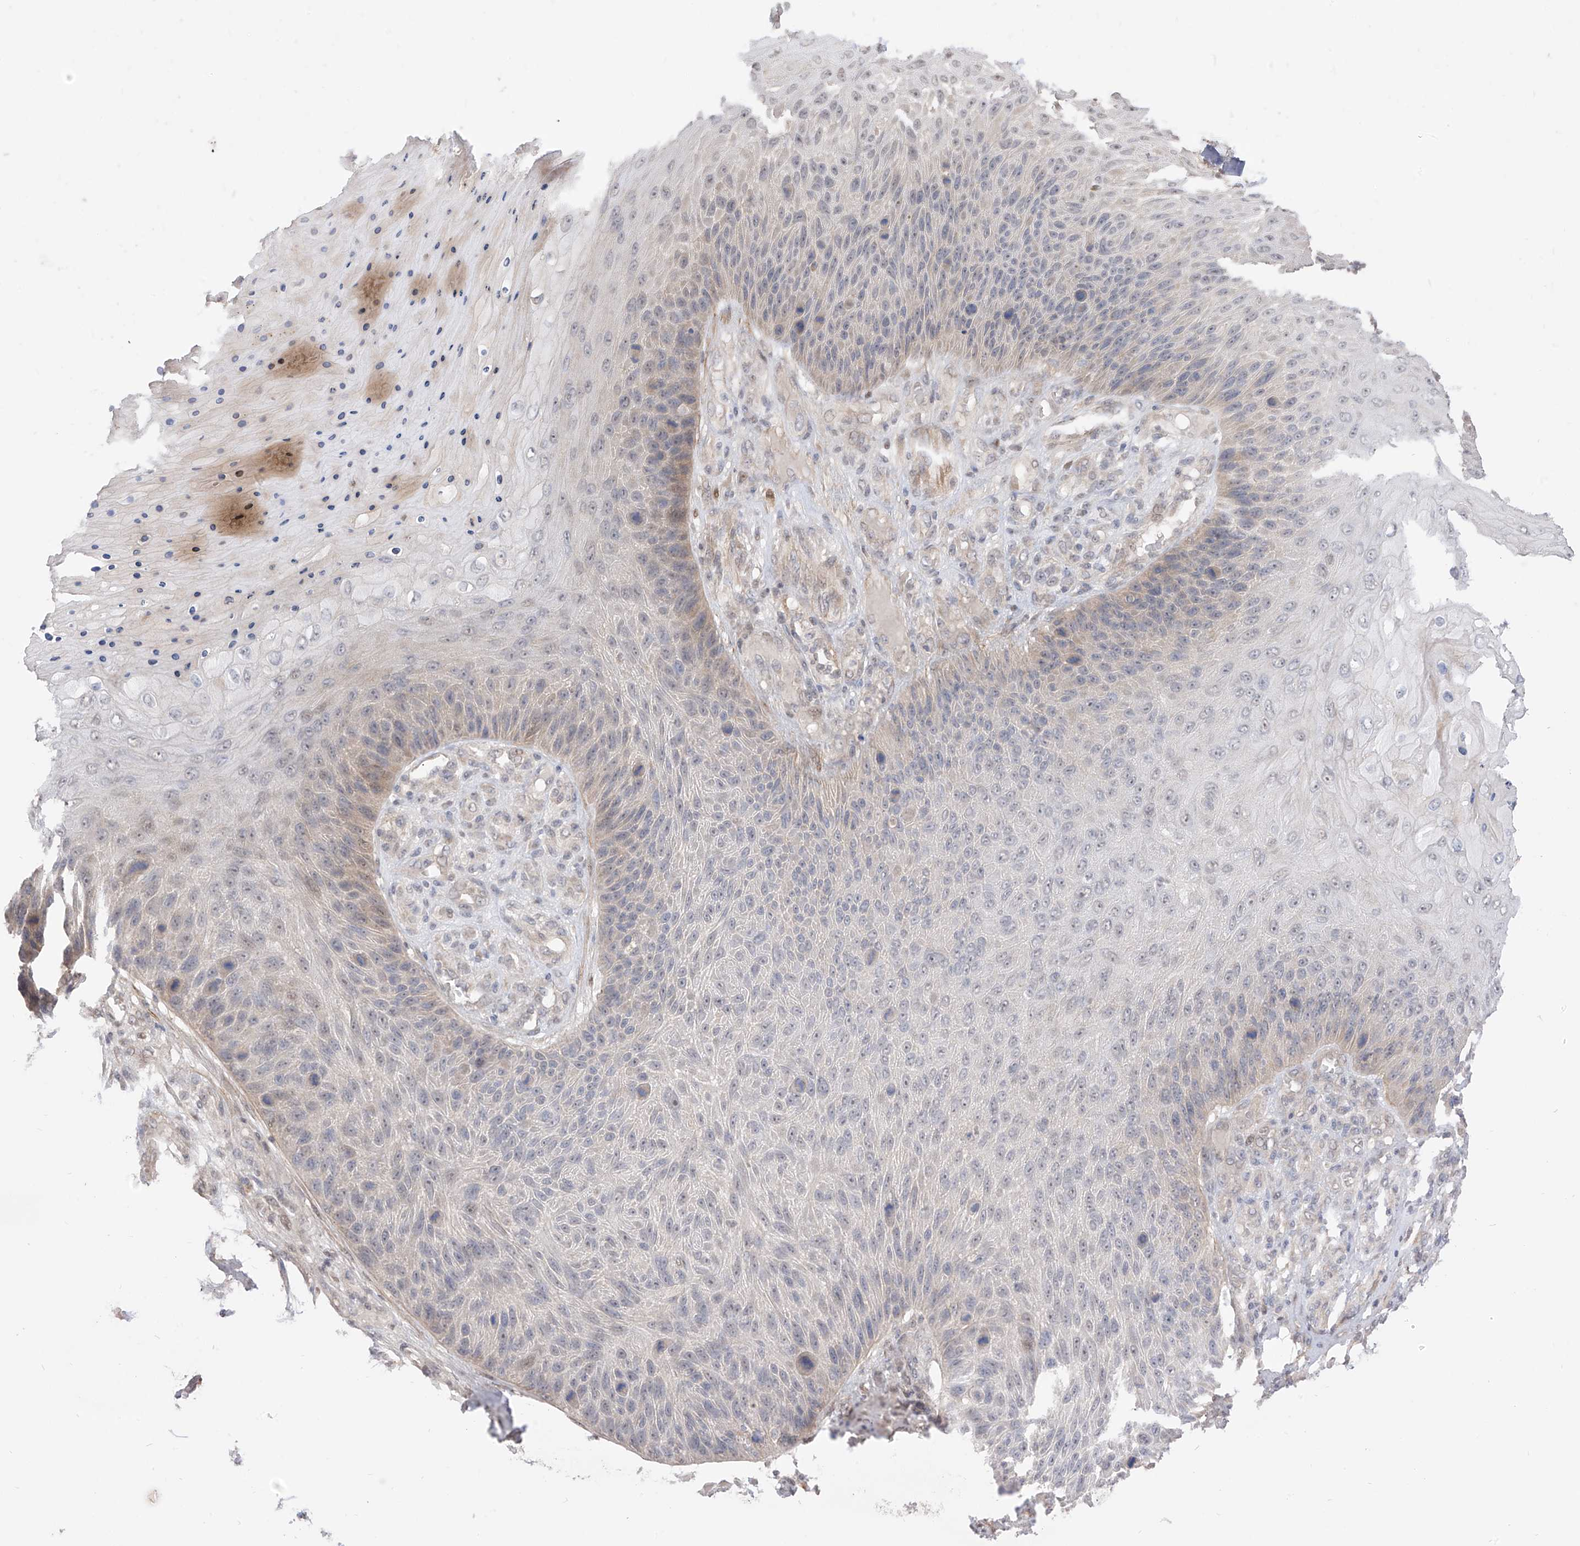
{"staining": {"intensity": "weak", "quantity": "<25%", "location": "cytoplasmic/membranous"}, "tissue": "skin cancer", "cell_type": "Tumor cells", "image_type": "cancer", "snomed": [{"axis": "morphology", "description": "Squamous cell carcinoma, NOS"}, {"axis": "topography", "description": "Skin"}], "caption": "There is no significant positivity in tumor cells of skin cancer (squamous cell carcinoma). Brightfield microscopy of immunohistochemistry stained with DAB (brown) and hematoxylin (blue), captured at high magnification.", "gene": "LATS1", "patient": {"sex": "female", "age": 88}}